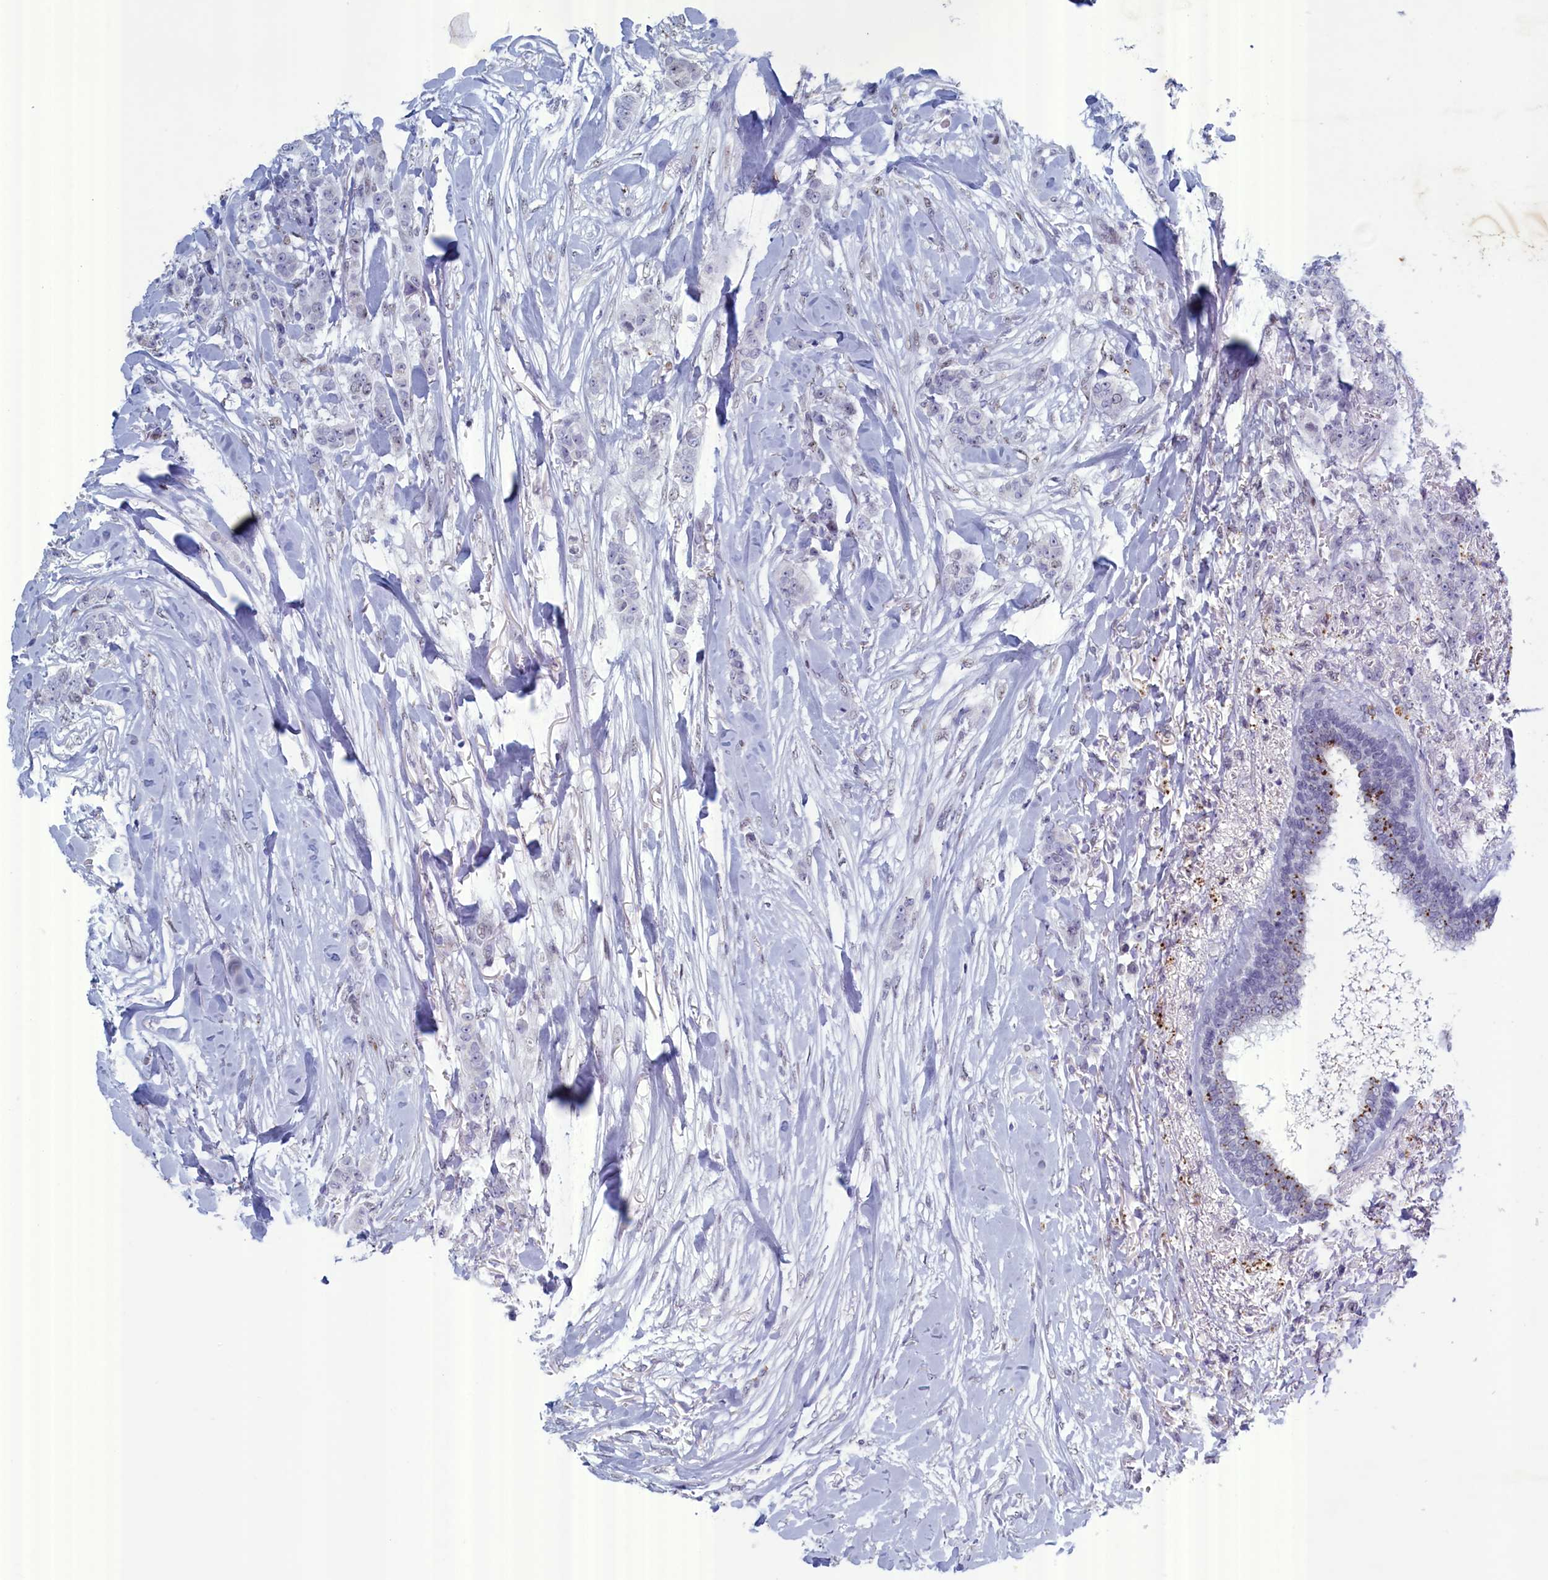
{"staining": {"intensity": "negative", "quantity": "none", "location": "none"}, "tissue": "breast cancer", "cell_type": "Tumor cells", "image_type": "cancer", "snomed": [{"axis": "morphology", "description": "Duct carcinoma"}, {"axis": "topography", "description": "Breast"}], "caption": "Breast cancer (invasive ductal carcinoma) stained for a protein using immunohistochemistry (IHC) displays no positivity tumor cells.", "gene": "WDR76", "patient": {"sex": "female", "age": 40}}